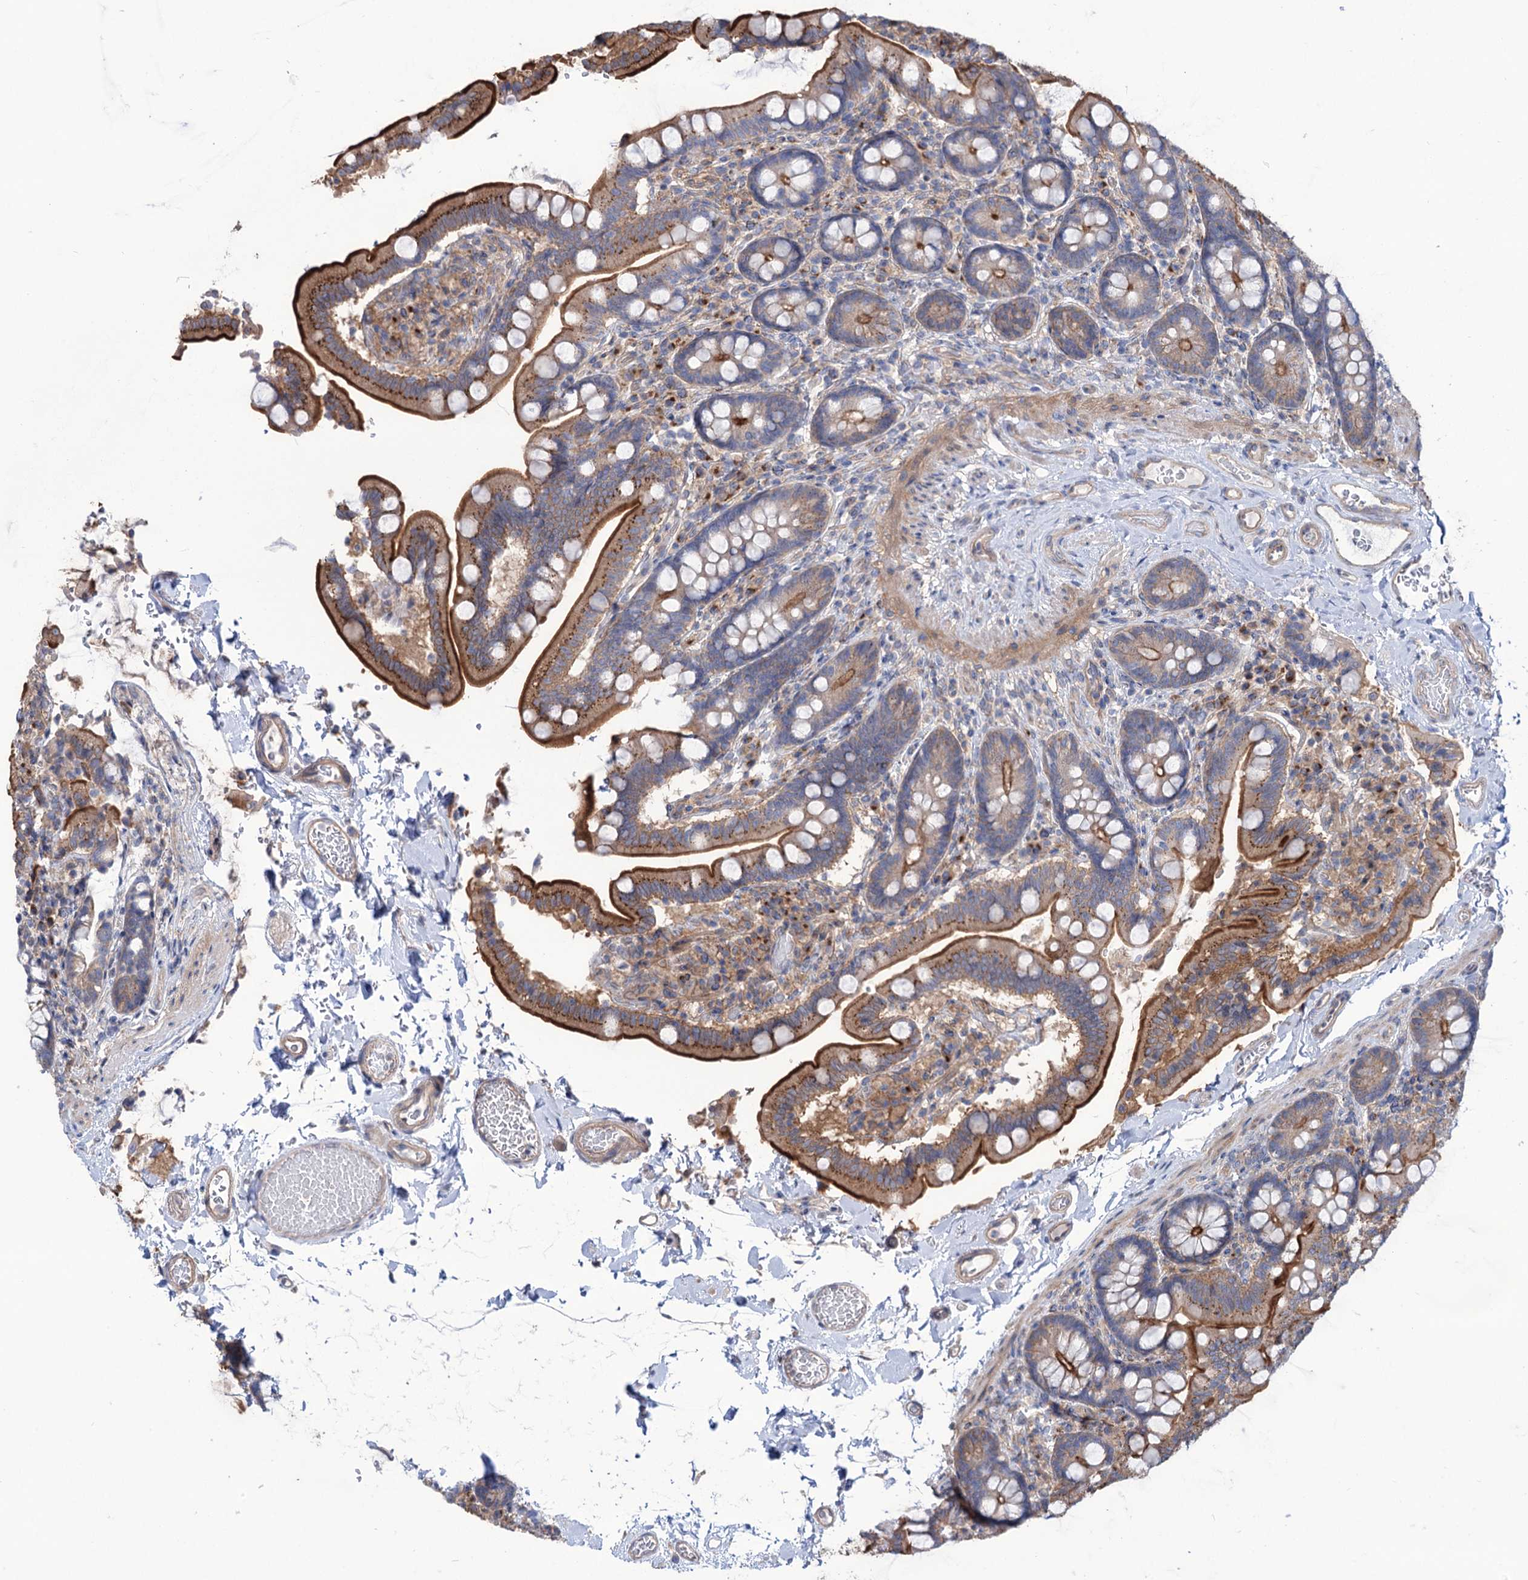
{"staining": {"intensity": "moderate", "quantity": ">75%", "location": "cytoplasmic/membranous"}, "tissue": "small intestine", "cell_type": "Glandular cells", "image_type": "normal", "snomed": [{"axis": "morphology", "description": "Normal tissue, NOS"}, {"axis": "topography", "description": "Small intestine"}], "caption": "The image shows immunohistochemical staining of unremarkable small intestine. There is moderate cytoplasmic/membranous expression is identified in about >75% of glandular cells.", "gene": "SEC24A", "patient": {"sex": "female", "age": 64}}